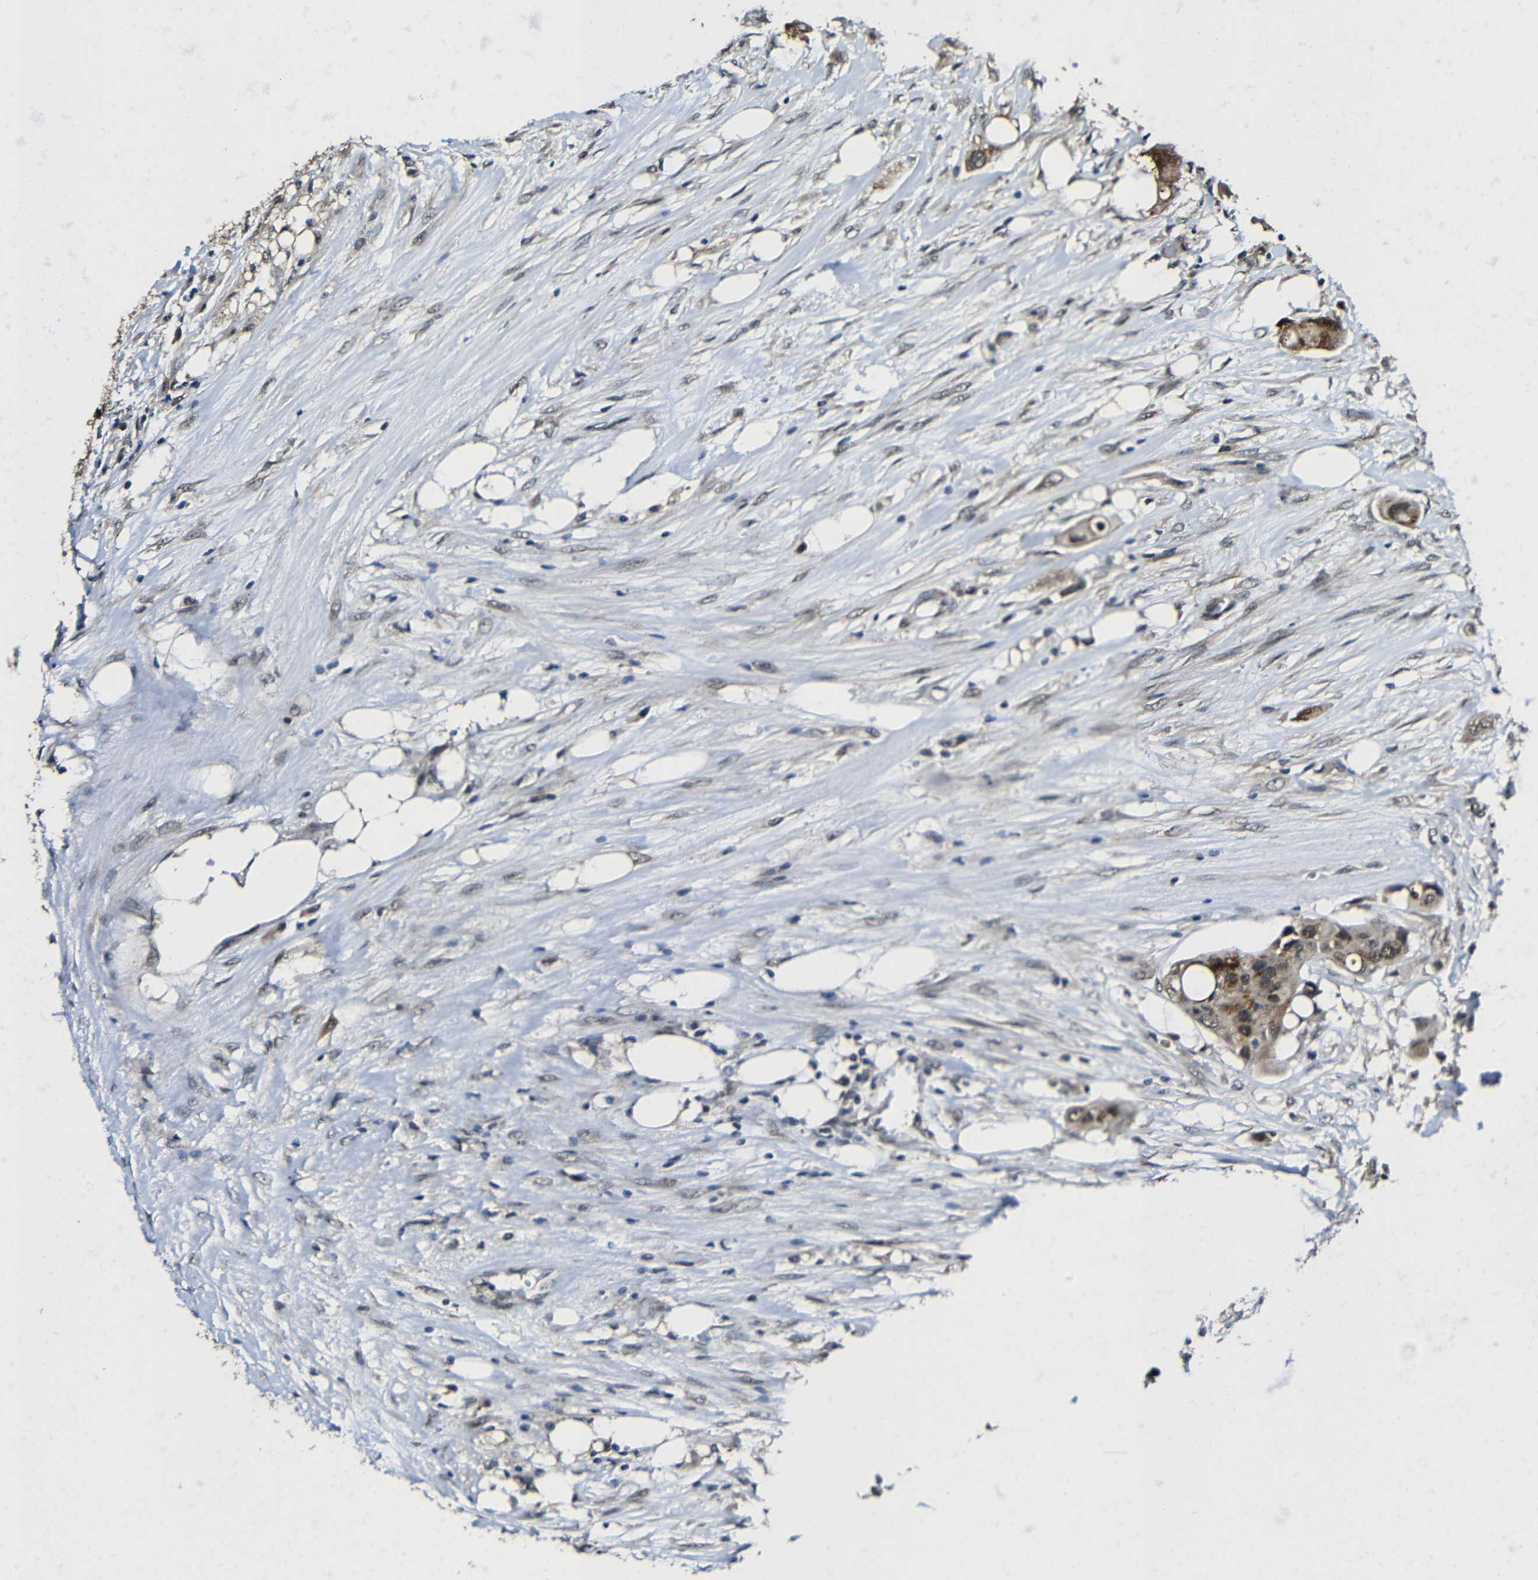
{"staining": {"intensity": "moderate", "quantity": ">75%", "location": "cytoplasmic/membranous,nuclear"}, "tissue": "colorectal cancer", "cell_type": "Tumor cells", "image_type": "cancer", "snomed": [{"axis": "morphology", "description": "Adenocarcinoma, NOS"}, {"axis": "topography", "description": "Colon"}], "caption": "Immunohistochemical staining of human colorectal cancer (adenocarcinoma) demonstrates medium levels of moderate cytoplasmic/membranous and nuclear protein expression in about >75% of tumor cells.", "gene": "FAM172A", "patient": {"sex": "female", "age": 57}}